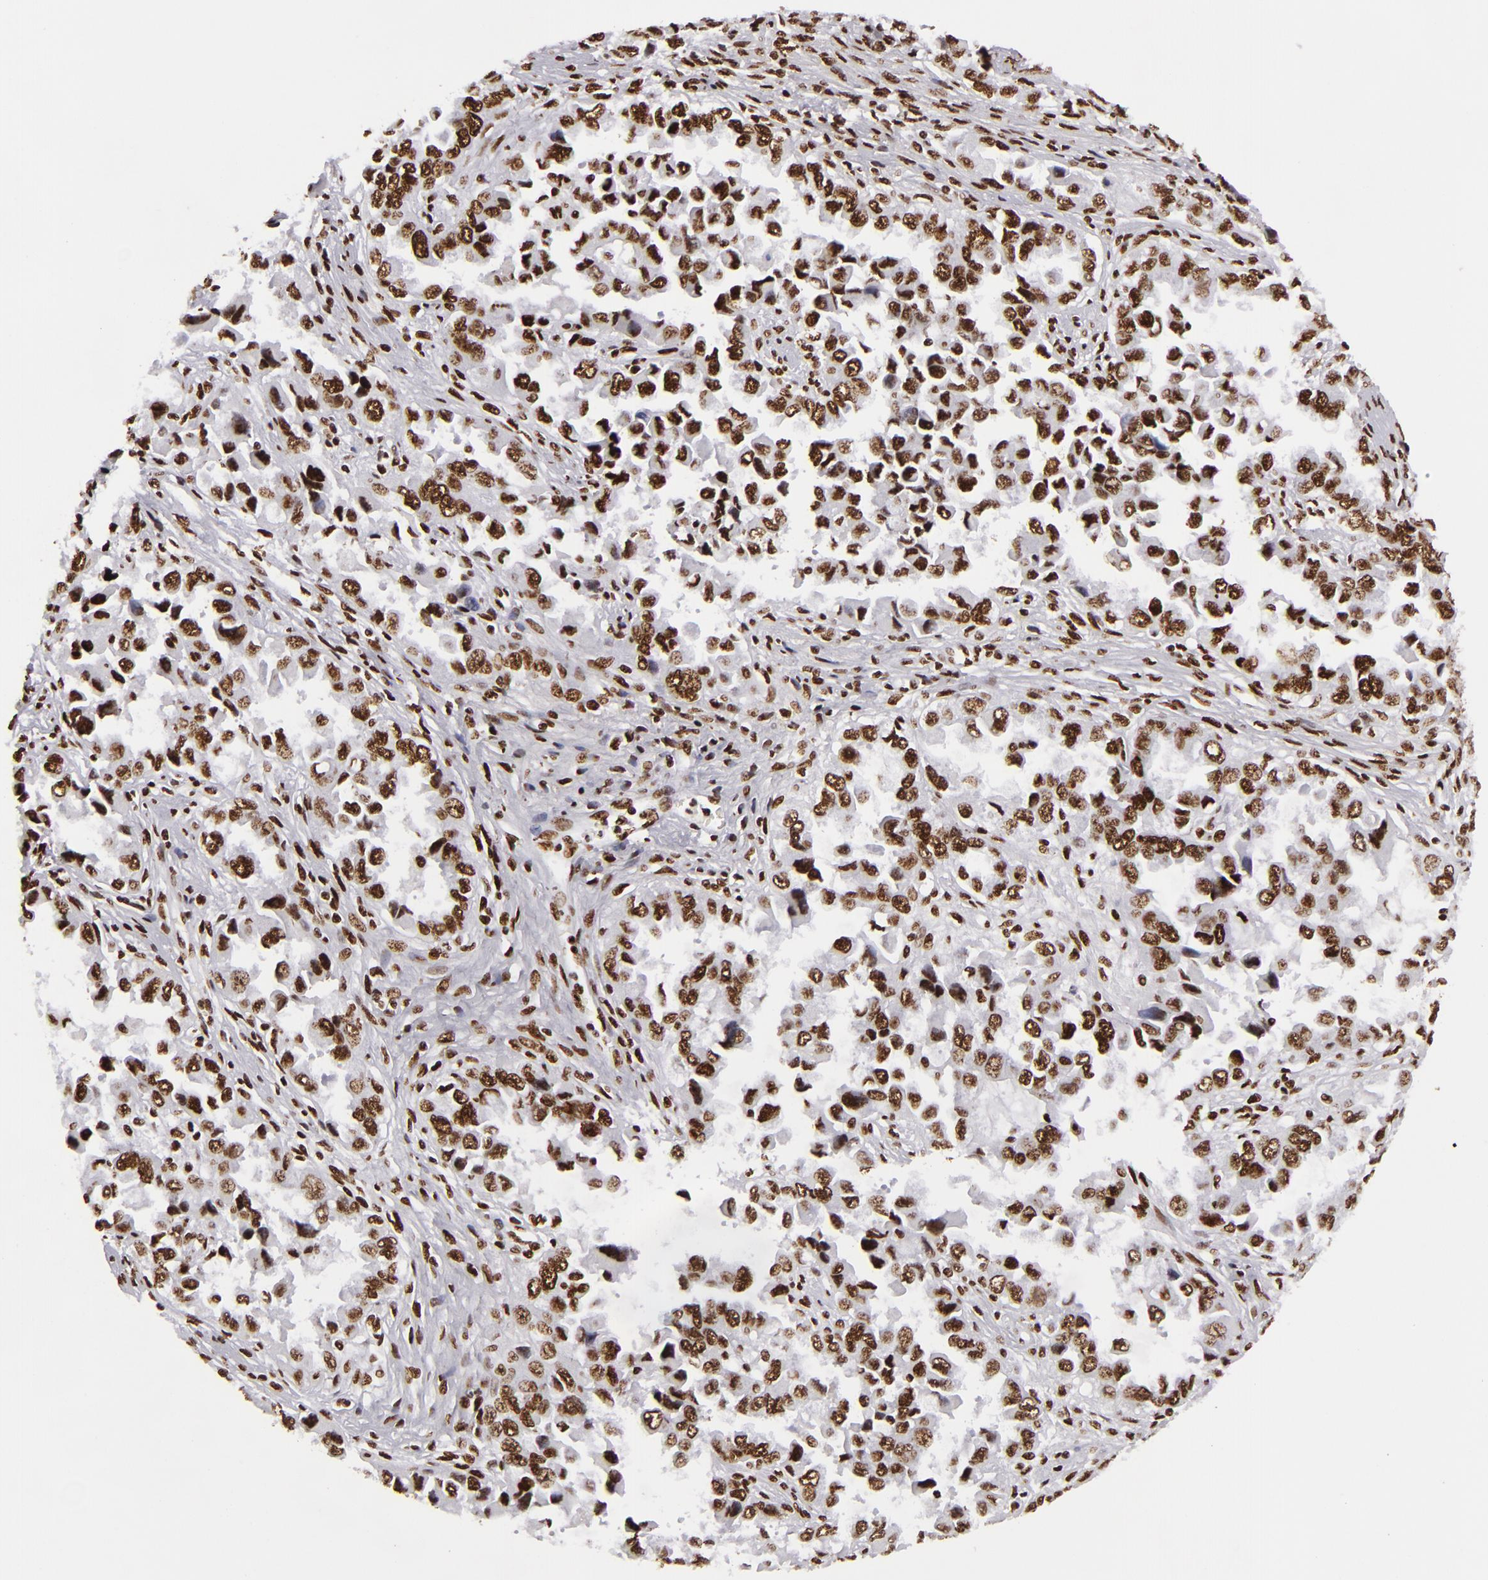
{"staining": {"intensity": "strong", "quantity": ">75%", "location": "nuclear"}, "tissue": "ovarian cancer", "cell_type": "Tumor cells", "image_type": "cancer", "snomed": [{"axis": "morphology", "description": "Cystadenocarcinoma, serous, NOS"}, {"axis": "topography", "description": "Ovary"}], "caption": "High-magnification brightfield microscopy of ovarian cancer (serous cystadenocarcinoma) stained with DAB (brown) and counterstained with hematoxylin (blue). tumor cells exhibit strong nuclear expression is seen in approximately>75% of cells.", "gene": "SAFB", "patient": {"sex": "female", "age": 84}}